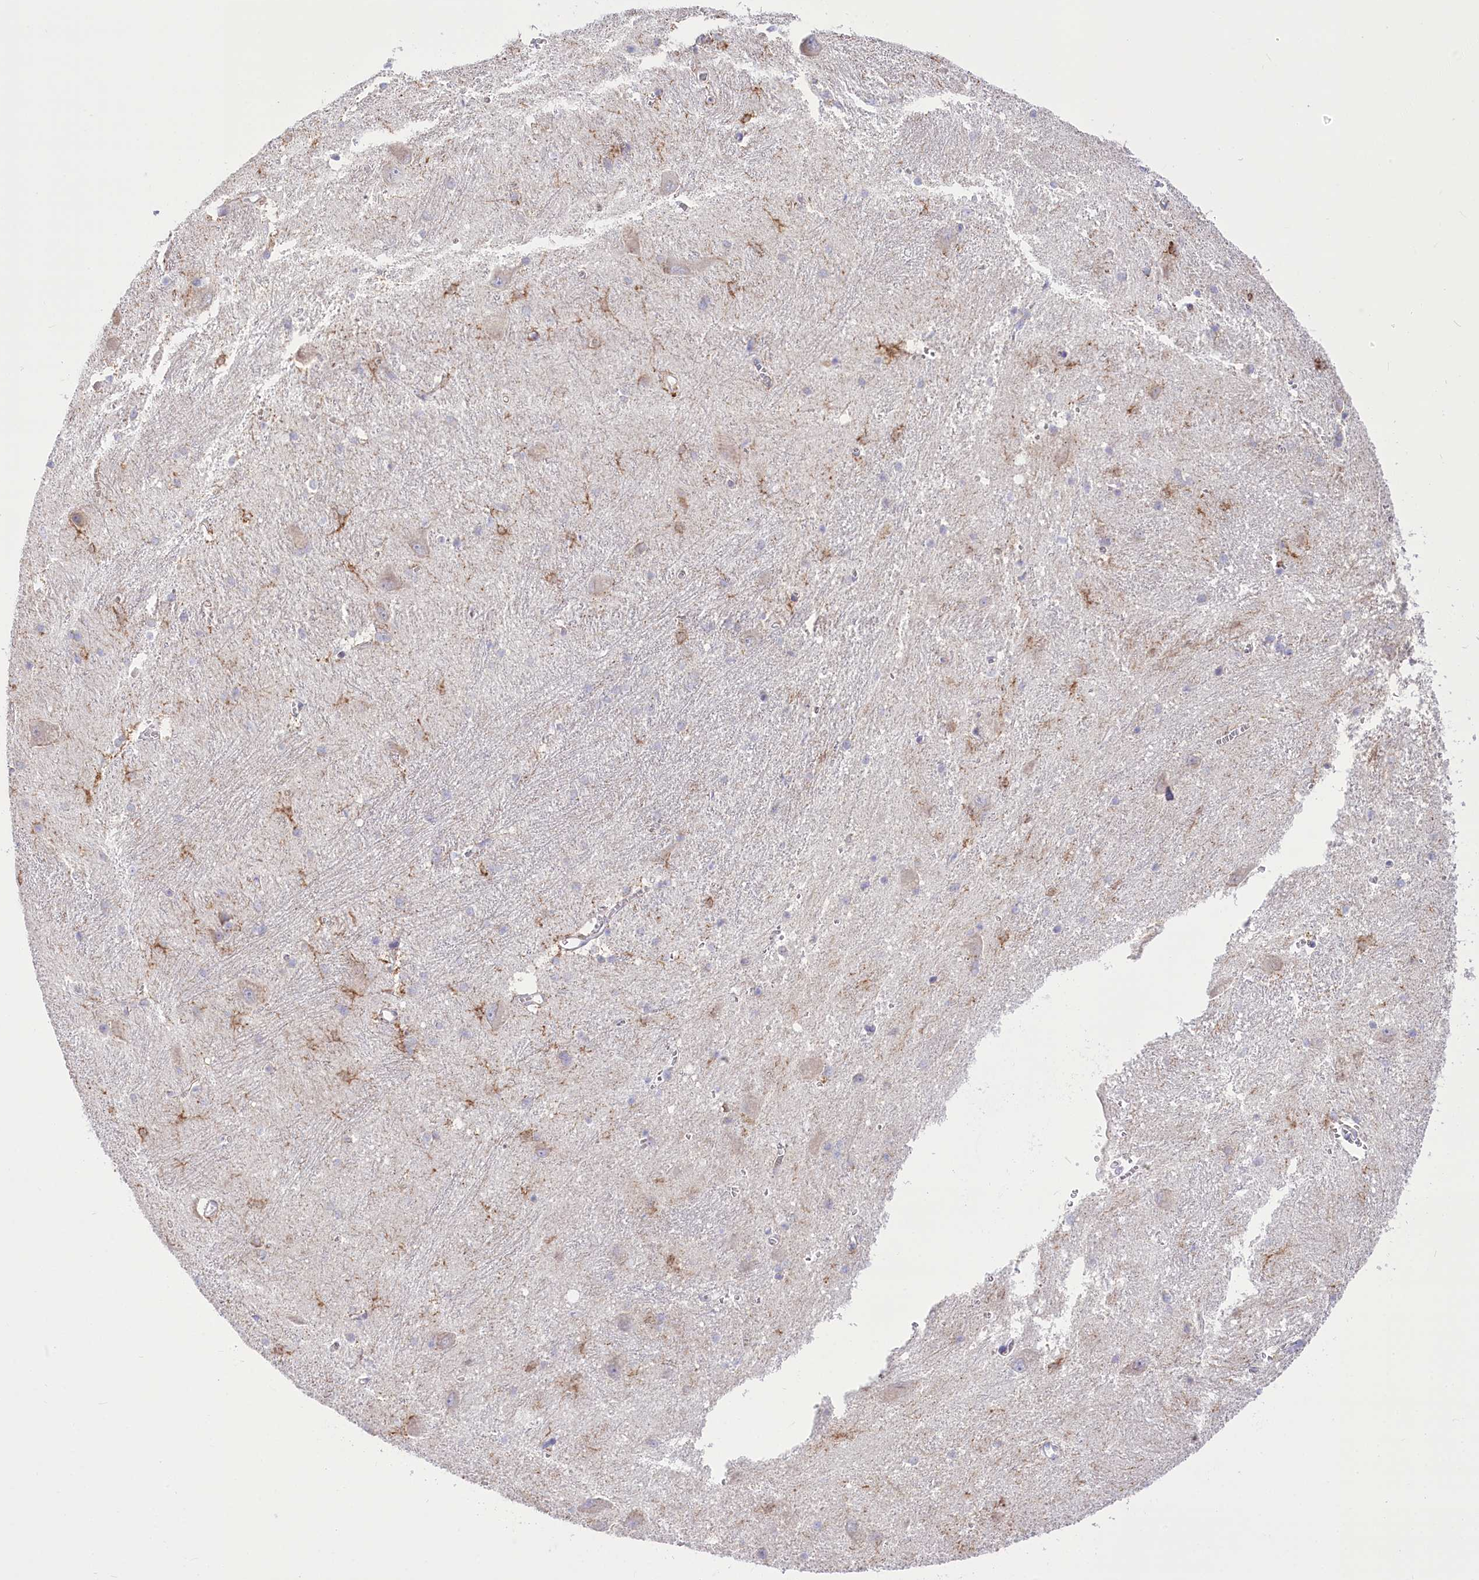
{"staining": {"intensity": "moderate", "quantity": "<25%", "location": "cytoplasmic/membranous"}, "tissue": "caudate", "cell_type": "Glial cells", "image_type": "normal", "snomed": [{"axis": "morphology", "description": "Normal tissue, NOS"}, {"axis": "topography", "description": "Lateral ventricle wall"}], "caption": "Moderate cytoplasmic/membranous expression is appreciated in about <25% of glial cells in benign caudate.", "gene": "STT3B", "patient": {"sex": "male", "age": 37}}